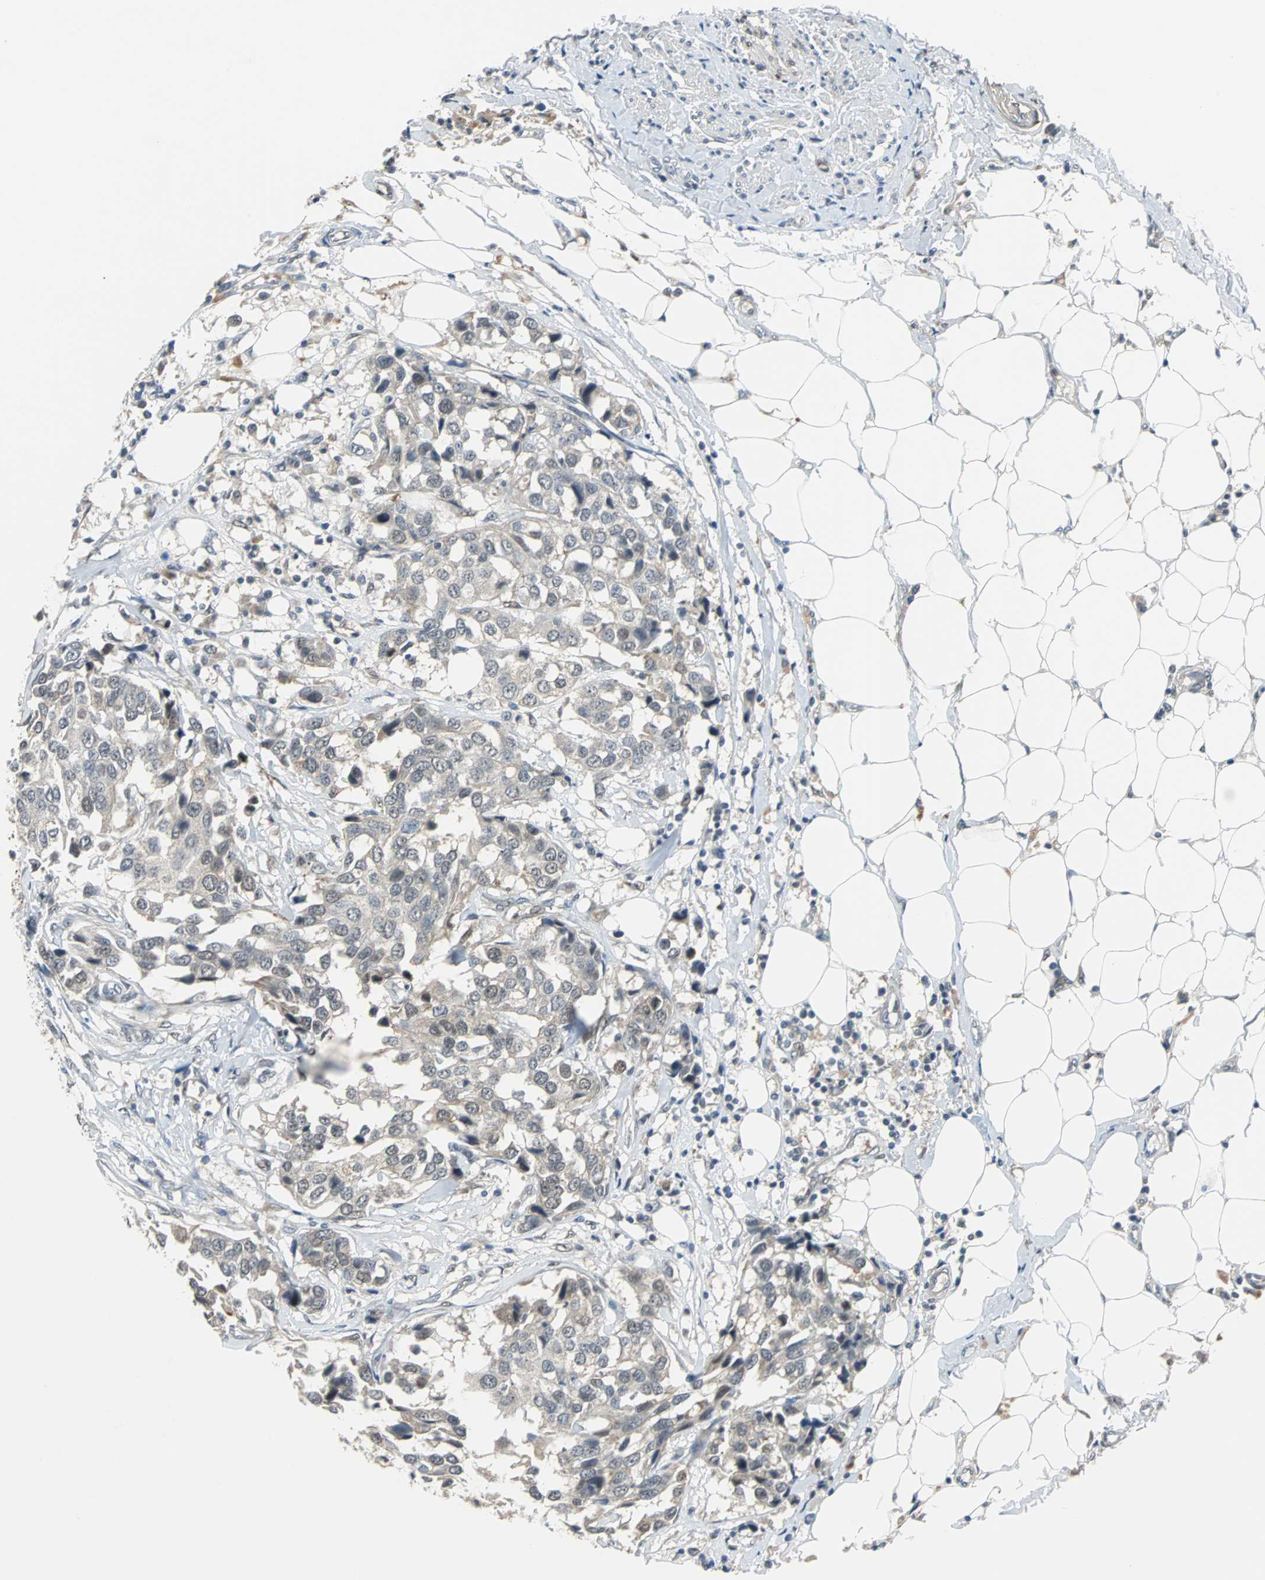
{"staining": {"intensity": "weak", "quantity": "<25%", "location": "cytoplasmic/membranous,nuclear"}, "tissue": "breast cancer", "cell_type": "Tumor cells", "image_type": "cancer", "snomed": [{"axis": "morphology", "description": "Duct carcinoma"}, {"axis": "topography", "description": "Breast"}], "caption": "High power microscopy photomicrograph of an immunohistochemistry image of breast intraductal carcinoma, revealing no significant positivity in tumor cells. (DAB (3,3'-diaminobenzidine) immunohistochemistry (IHC), high magnification).", "gene": "FHL2", "patient": {"sex": "female", "age": 80}}